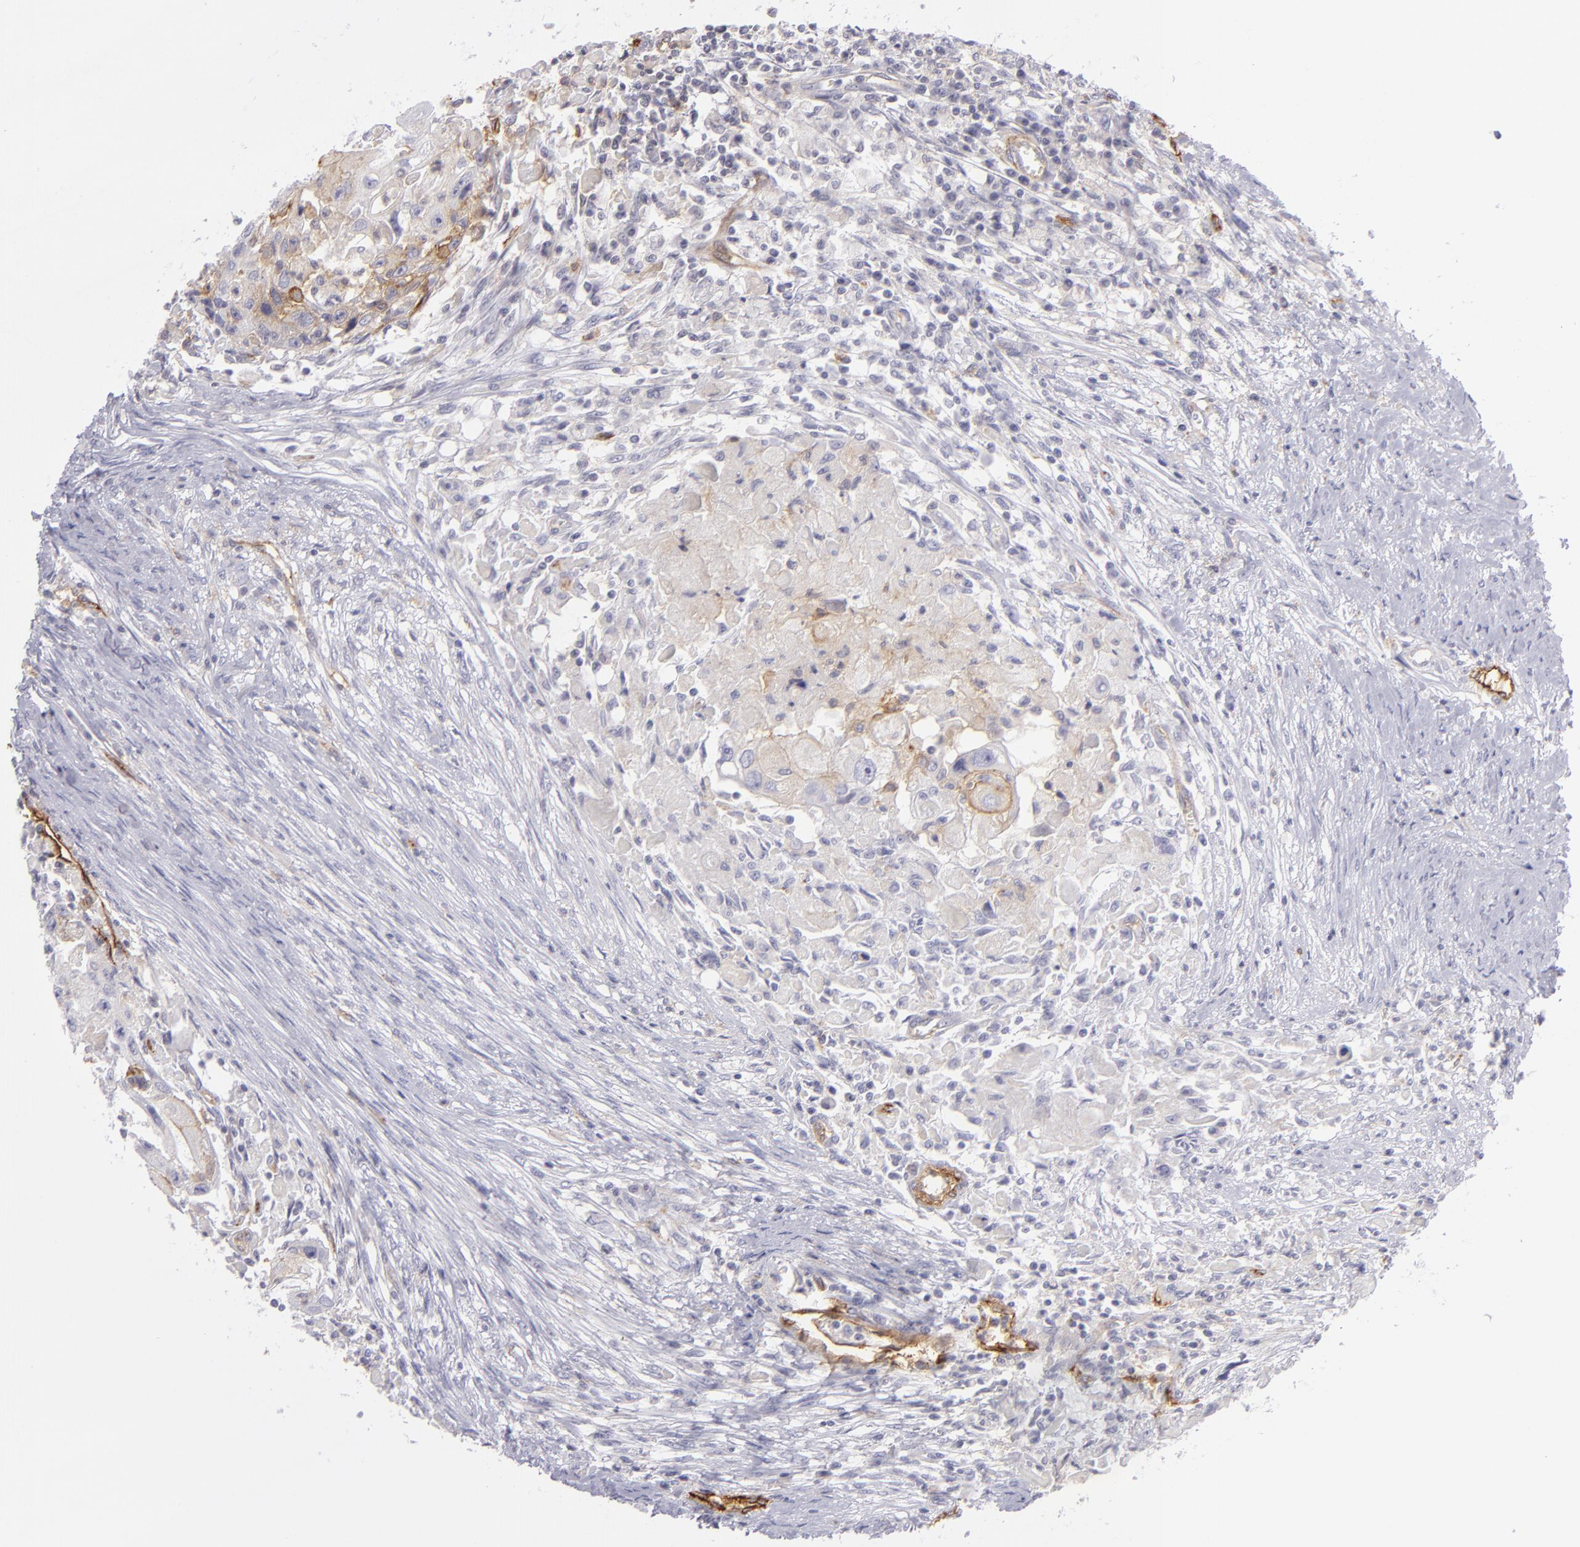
{"staining": {"intensity": "moderate", "quantity": "25%-75%", "location": "cytoplasmic/membranous"}, "tissue": "head and neck cancer", "cell_type": "Tumor cells", "image_type": "cancer", "snomed": [{"axis": "morphology", "description": "Squamous cell carcinoma, NOS"}, {"axis": "topography", "description": "Head-Neck"}], "caption": "This photomicrograph exhibits head and neck squamous cell carcinoma stained with IHC to label a protein in brown. The cytoplasmic/membranous of tumor cells show moderate positivity for the protein. Nuclei are counter-stained blue.", "gene": "THBD", "patient": {"sex": "male", "age": 64}}